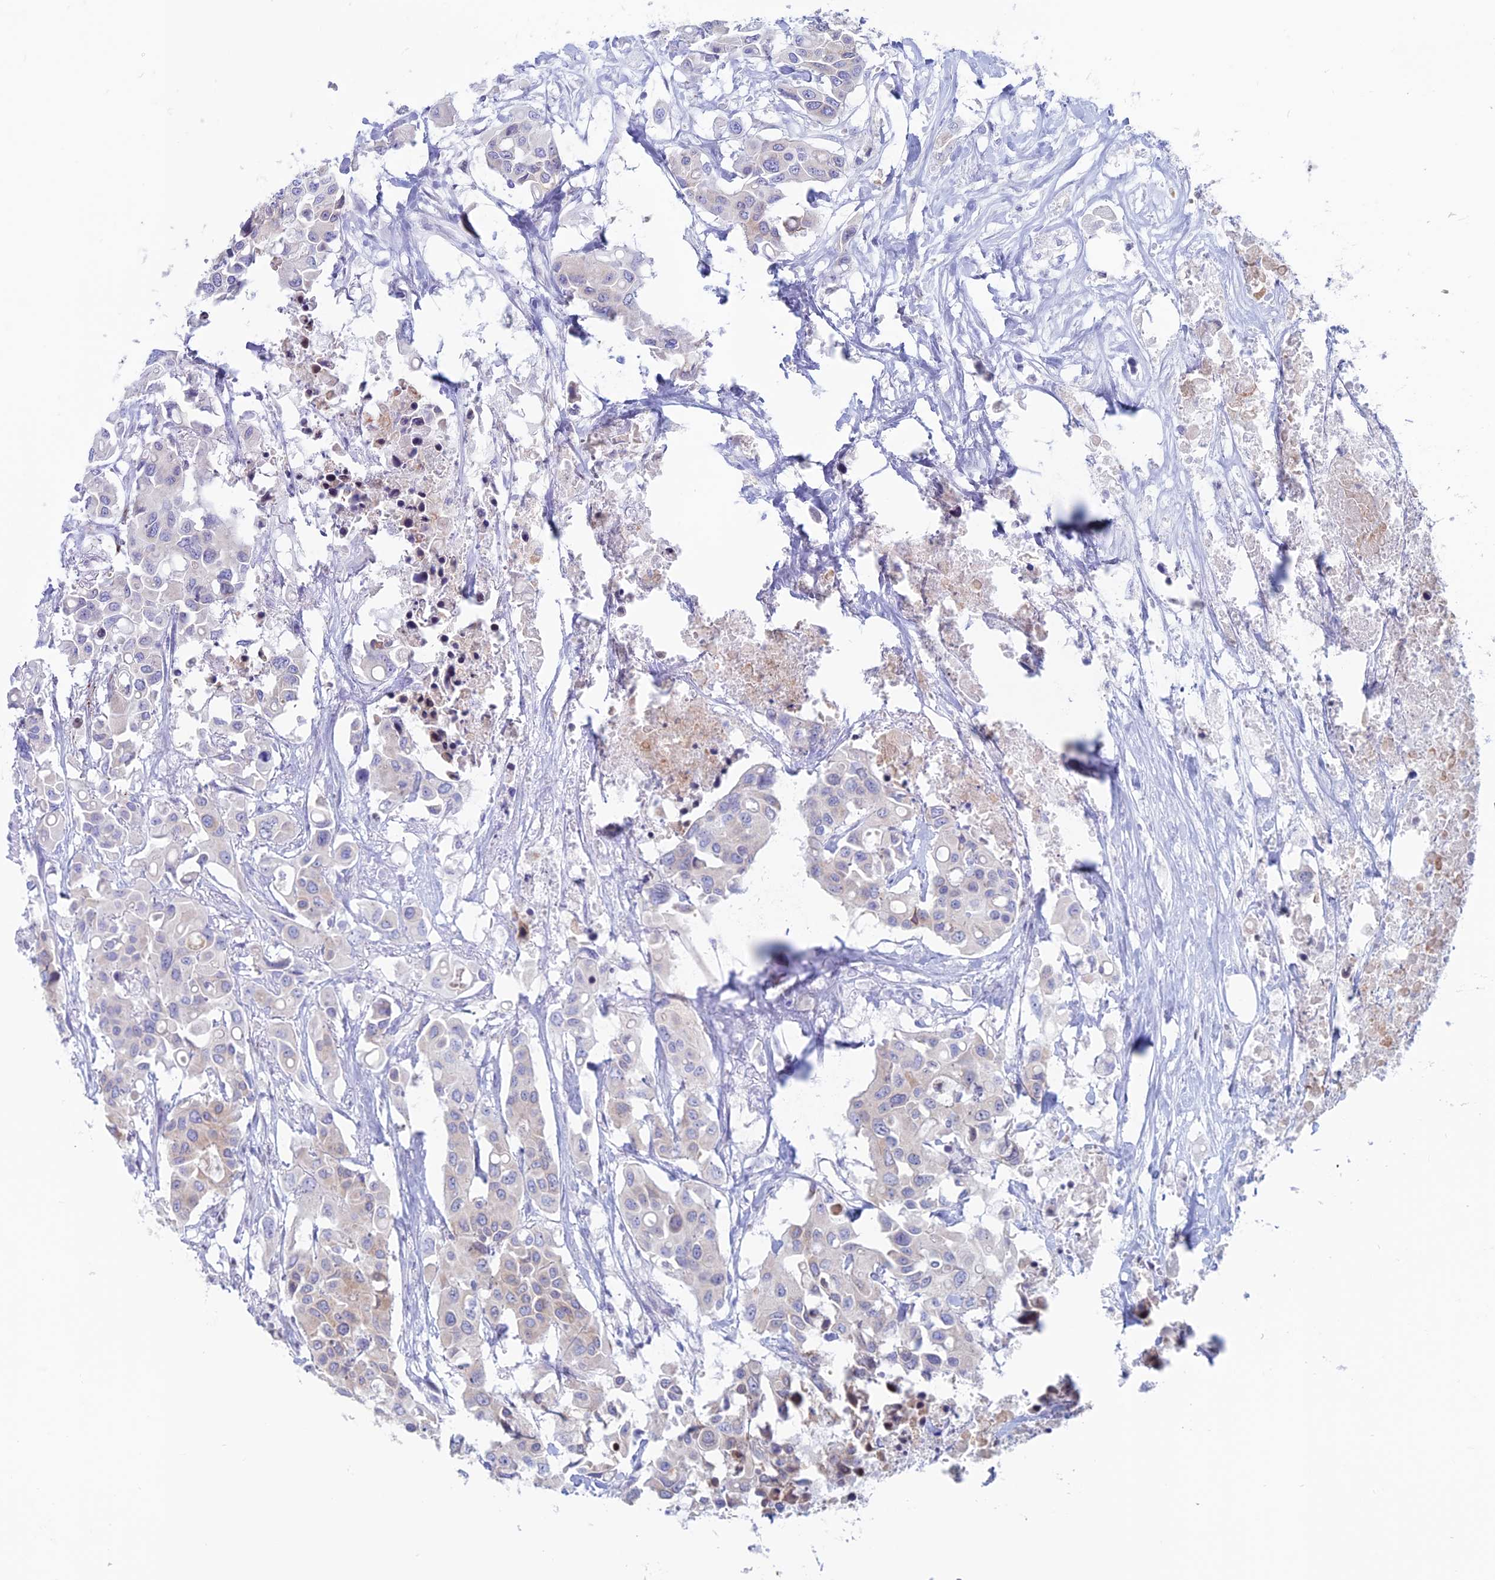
{"staining": {"intensity": "weak", "quantity": "<25%", "location": "cytoplasmic/membranous"}, "tissue": "colorectal cancer", "cell_type": "Tumor cells", "image_type": "cancer", "snomed": [{"axis": "morphology", "description": "Adenocarcinoma, NOS"}, {"axis": "topography", "description": "Colon"}], "caption": "The IHC histopathology image has no significant staining in tumor cells of colorectal cancer (adenocarcinoma) tissue.", "gene": "CERS6", "patient": {"sex": "male", "age": 77}}